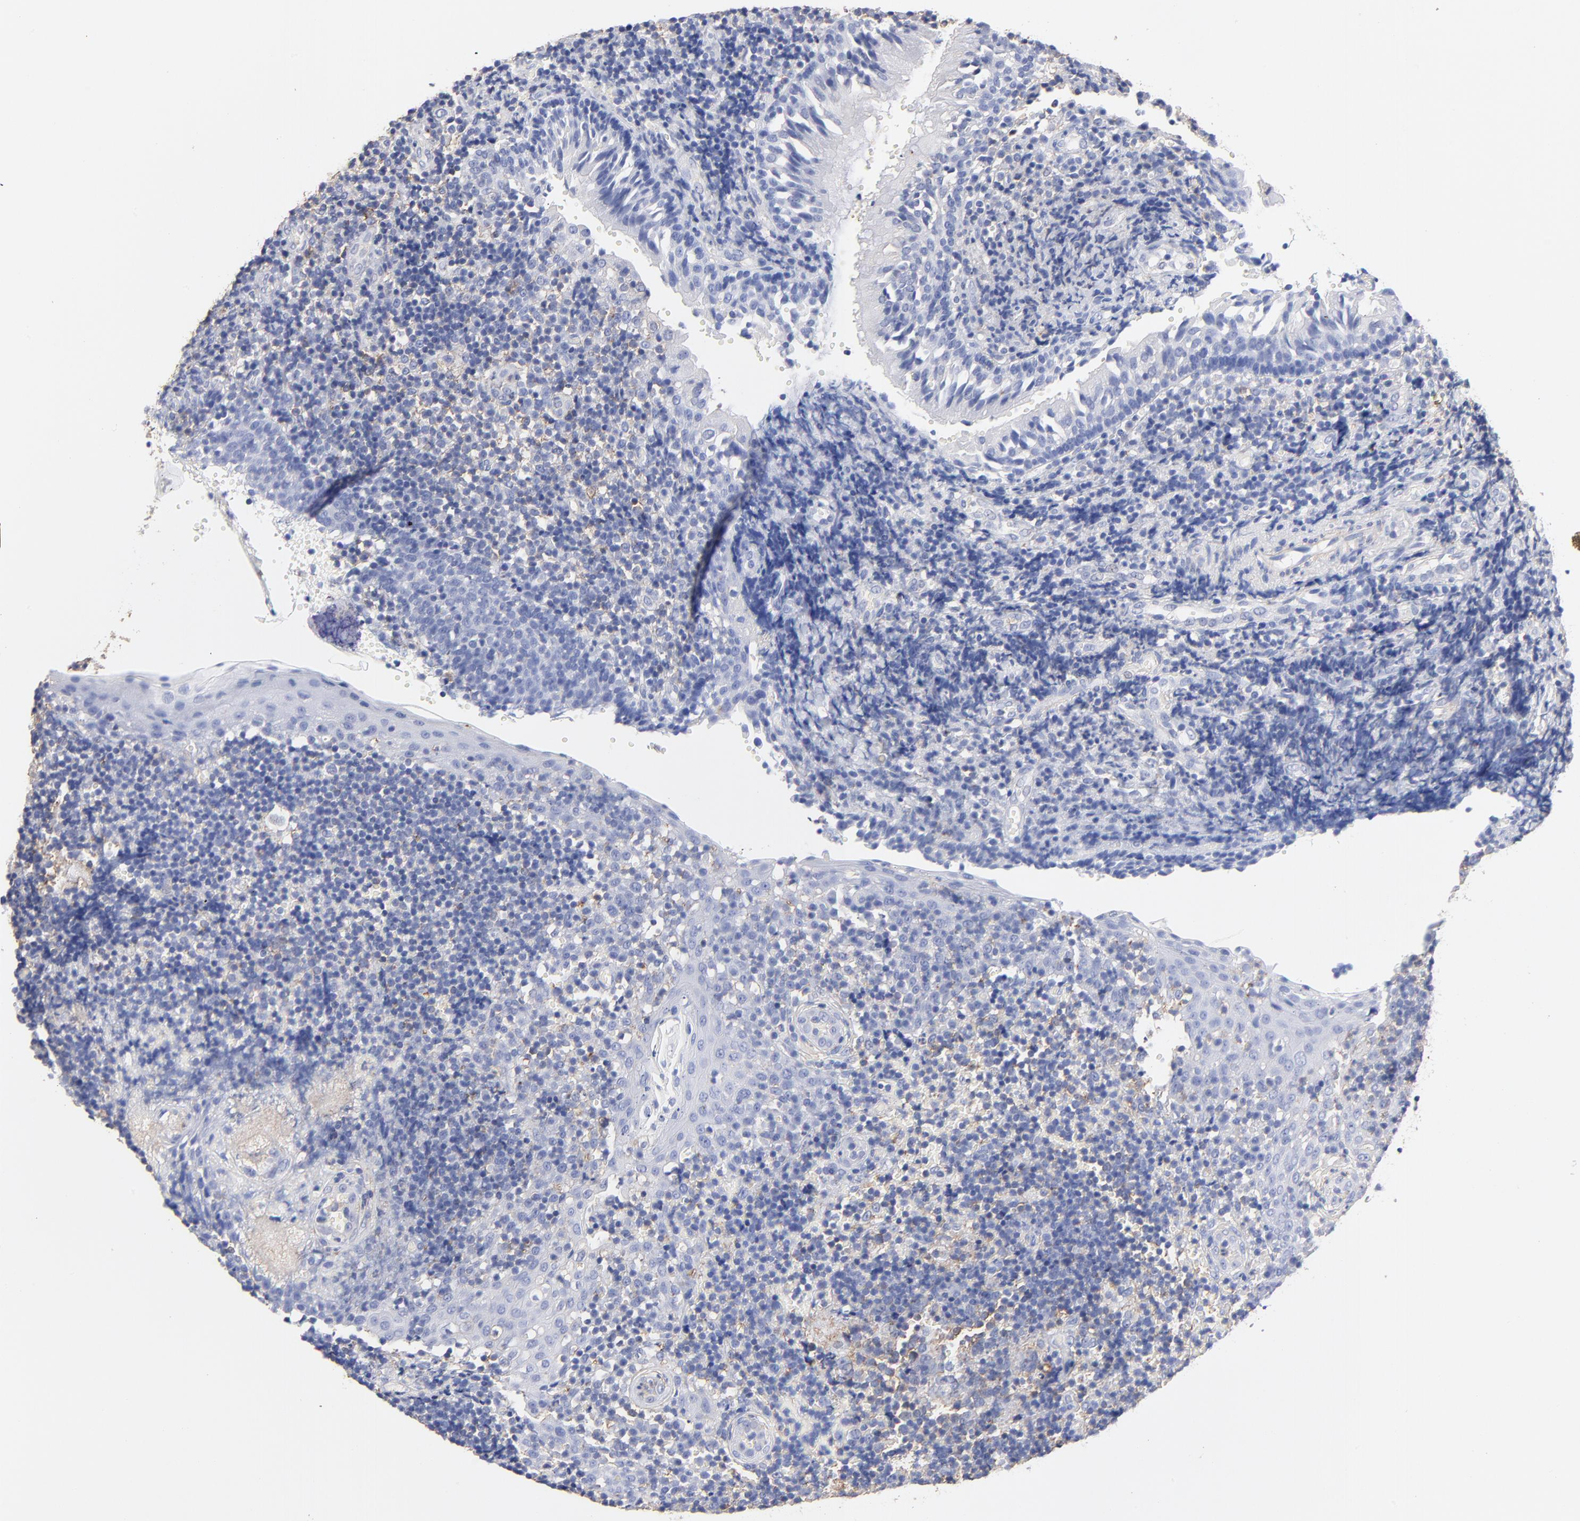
{"staining": {"intensity": "weak", "quantity": "25%-75%", "location": "cytoplasmic/membranous"}, "tissue": "tonsil", "cell_type": "Germinal center cells", "image_type": "normal", "snomed": [{"axis": "morphology", "description": "Normal tissue, NOS"}, {"axis": "topography", "description": "Tonsil"}], "caption": "Brown immunohistochemical staining in benign tonsil displays weak cytoplasmic/membranous expression in about 25%-75% of germinal center cells.", "gene": "ASL", "patient": {"sex": "female", "age": 40}}